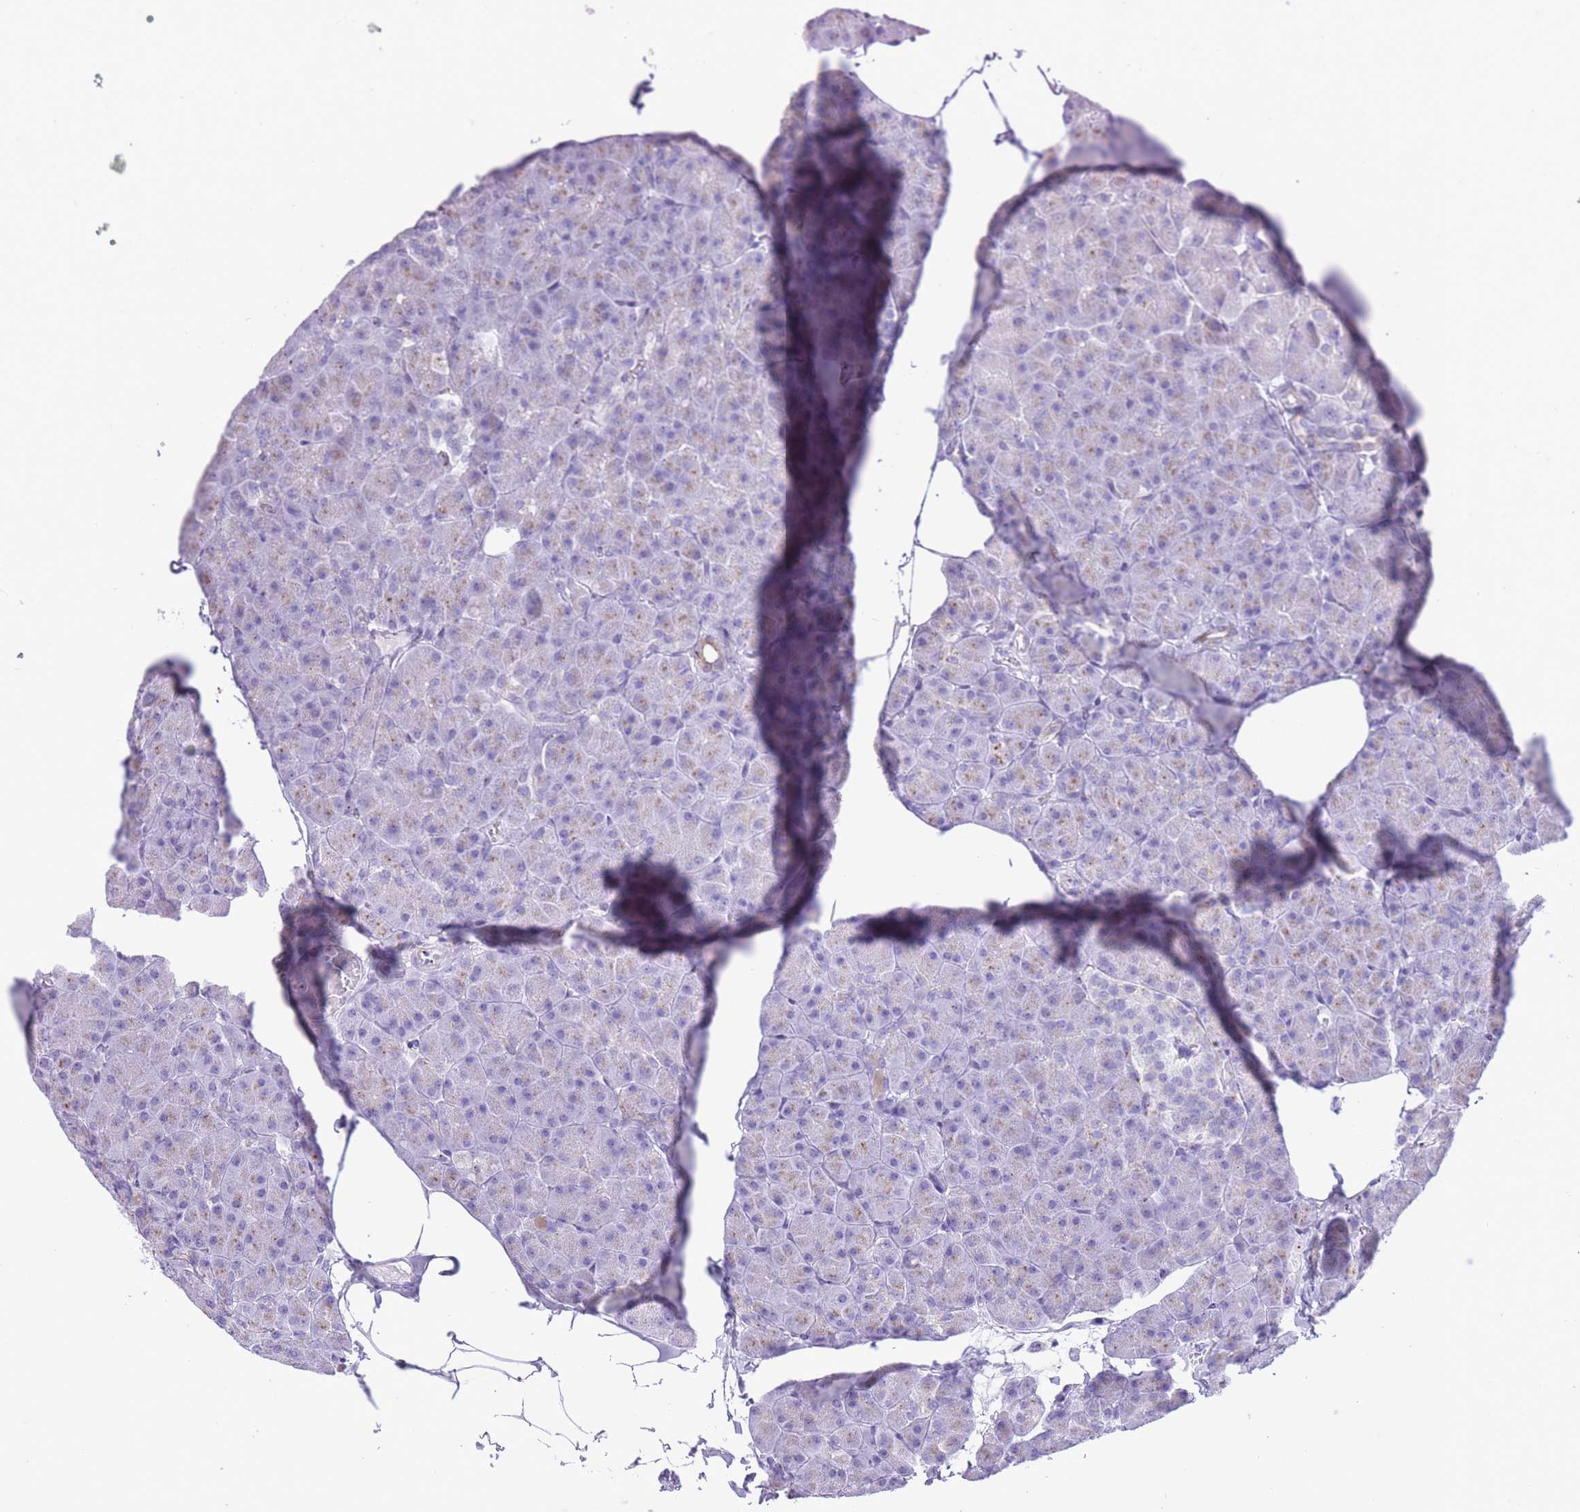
{"staining": {"intensity": "moderate", "quantity": "<25%", "location": "cytoplasmic/membranous"}, "tissue": "pancreas", "cell_type": "Exocrine glandular cells", "image_type": "normal", "snomed": [{"axis": "morphology", "description": "Normal tissue, NOS"}, {"axis": "topography", "description": "Pancreas"}], "caption": "Moderate cytoplasmic/membranous expression is appreciated in approximately <25% of exocrine glandular cells in benign pancreas.", "gene": "B4GALT2", "patient": {"sex": "male", "age": 35}}